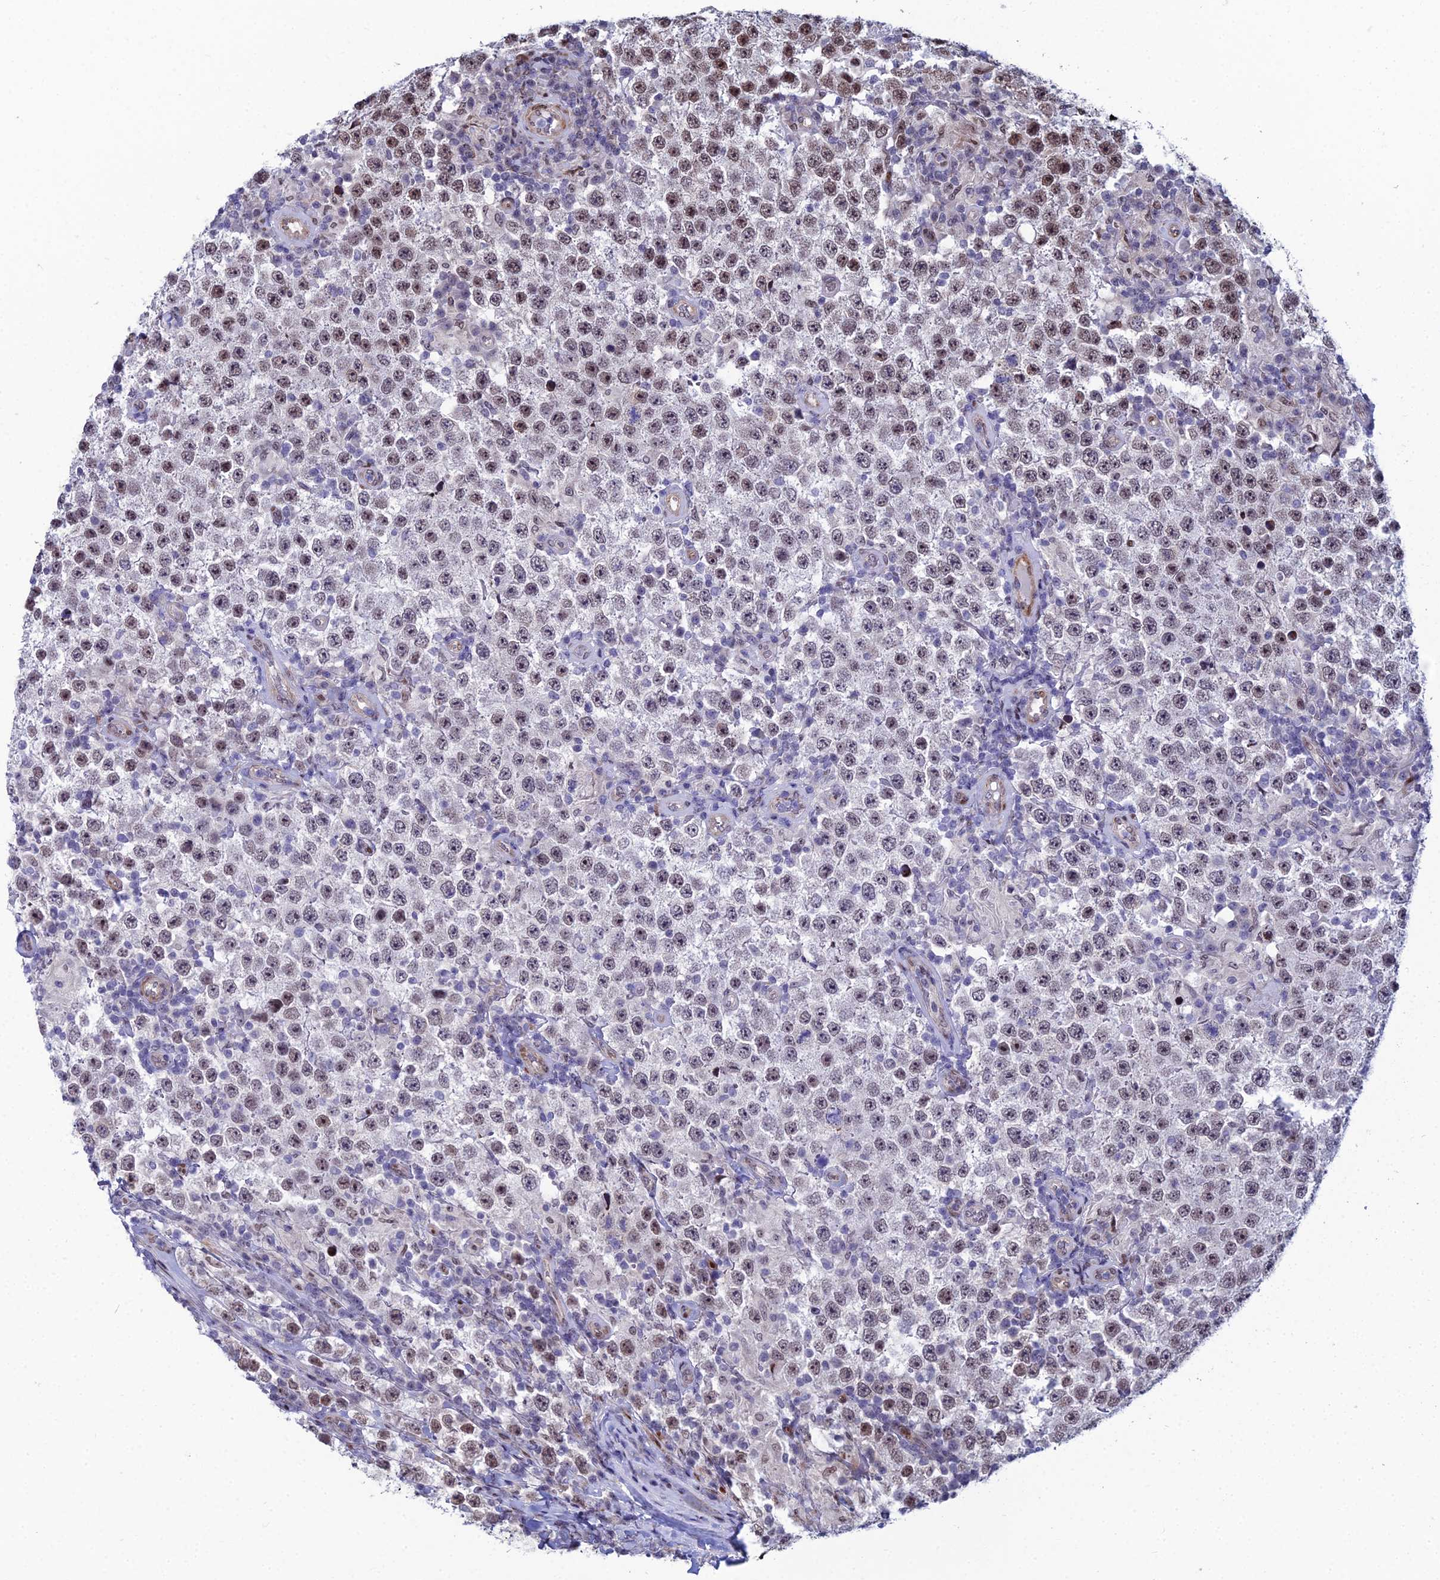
{"staining": {"intensity": "weak", "quantity": "<25%", "location": "nuclear"}, "tissue": "testis cancer", "cell_type": "Tumor cells", "image_type": "cancer", "snomed": [{"axis": "morphology", "description": "Normal tissue, NOS"}, {"axis": "morphology", "description": "Urothelial carcinoma, High grade"}, {"axis": "morphology", "description": "Seminoma, NOS"}, {"axis": "morphology", "description": "Carcinoma, Embryonal, NOS"}, {"axis": "topography", "description": "Urinary bladder"}, {"axis": "topography", "description": "Testis"}], "caption": "Immunohistochemistry photomicrograph of neoplastic tissue: human testis cancer stained with DAB (3,3'-diaminobenzidine) exhibits no significant protein staining in tumor cells.", "gene": "ZNF668", "patient": {"sex": "male", "age": 41}}